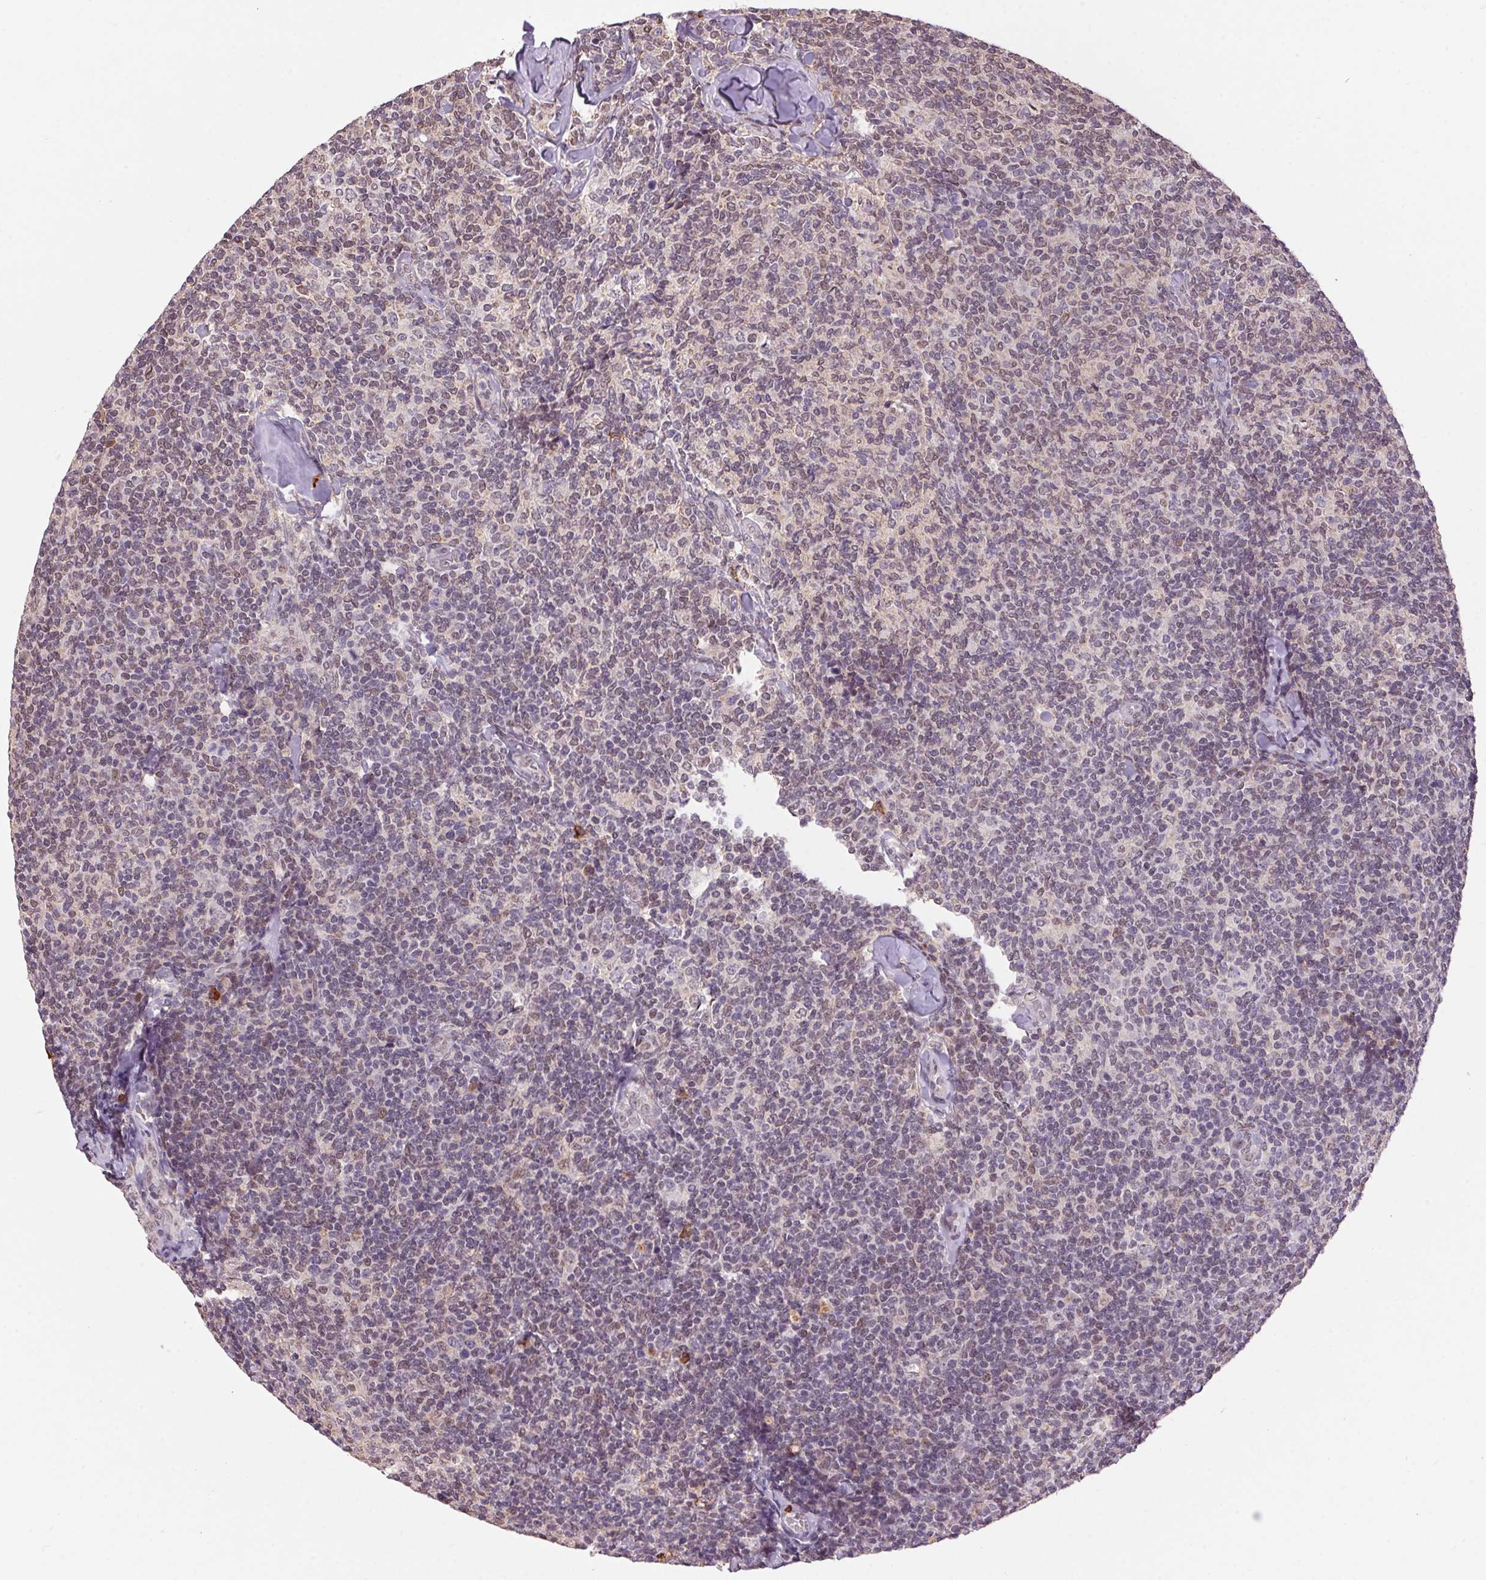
{"staining": {"intensity": "weak", "quantity": "<25%", "location": "nuclear"}, "tissue": "lymphoma", "cell_type": "Tumor cells", "image_type": "cancer", "snomed": [{"axis": "morphology", "description": "Malignant lymphoma, non-Hodgkin's type, Low grade"}, {"axis": "topography", "description": "Lymph node"}], "caption": "The micrograph shows no staining of tumor cells in low-grade malignant lymphoma, non-Hodgkin's type.", "gene": "ZBTB4", "patient": {"sex": "female", "age": 56}}